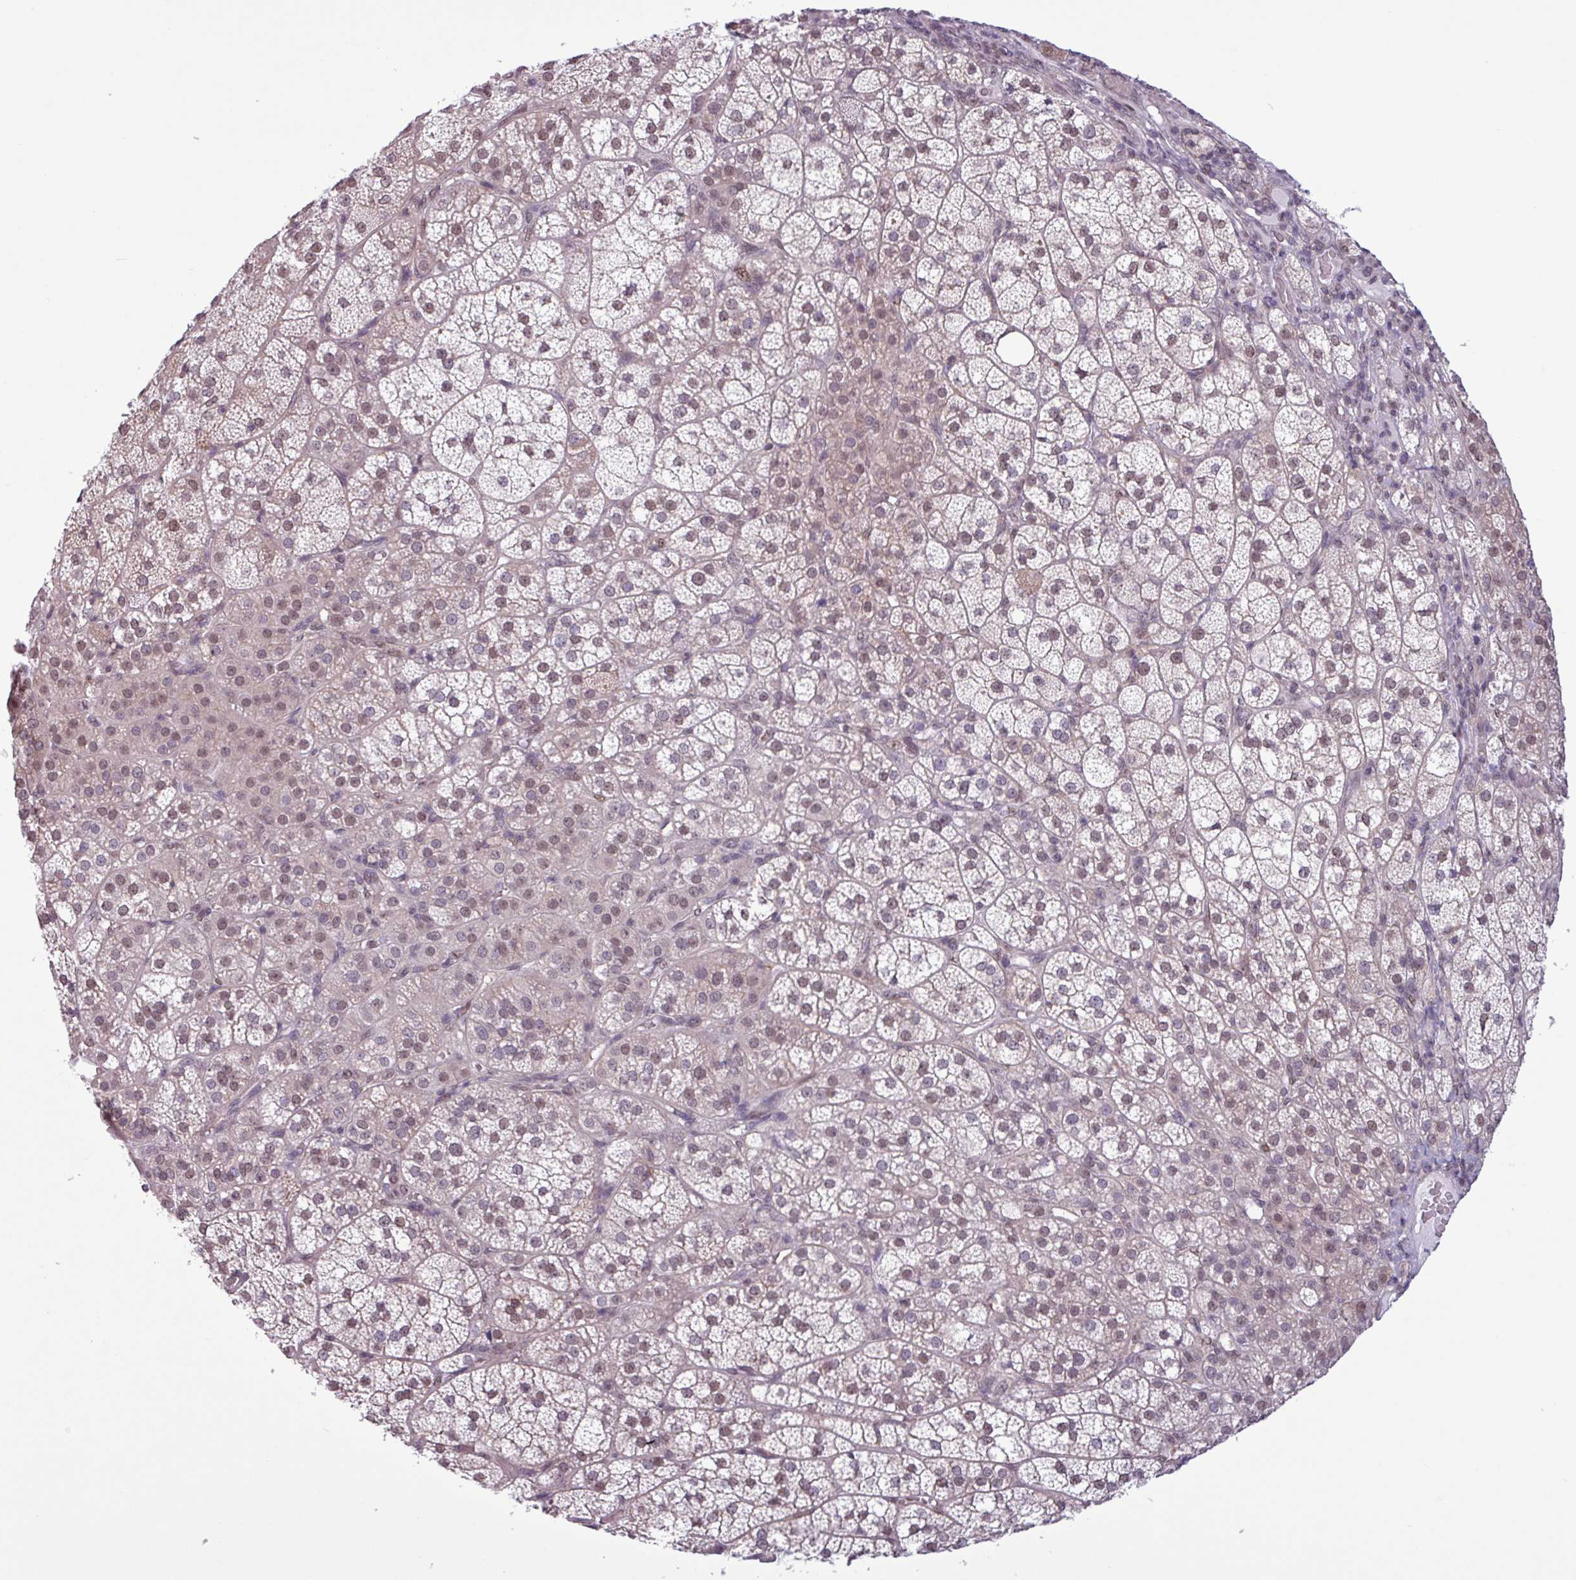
{"staining": {"intensity": "moderate", "quantity": ">75%", "location": "cytoplasmic/membranous,nuclear"}, "tissue": "adrenal gland", "cell_type": "Glandular cells", "image_type": "normal", "snomed": [{"axis": "morphology", "description": "Normal tissue, NOS"}, {"axis": "topography", "description": "Adrenal gland"}], "caption": "IHC (DAB) staining of normal human adrenal gland shows moderate cytoplasmic/membranous,nuclear protein expression in approximately >75% of glandular cells.", "gene": "NOTCH2", "patient": {"sex": "female", "age": 60}}